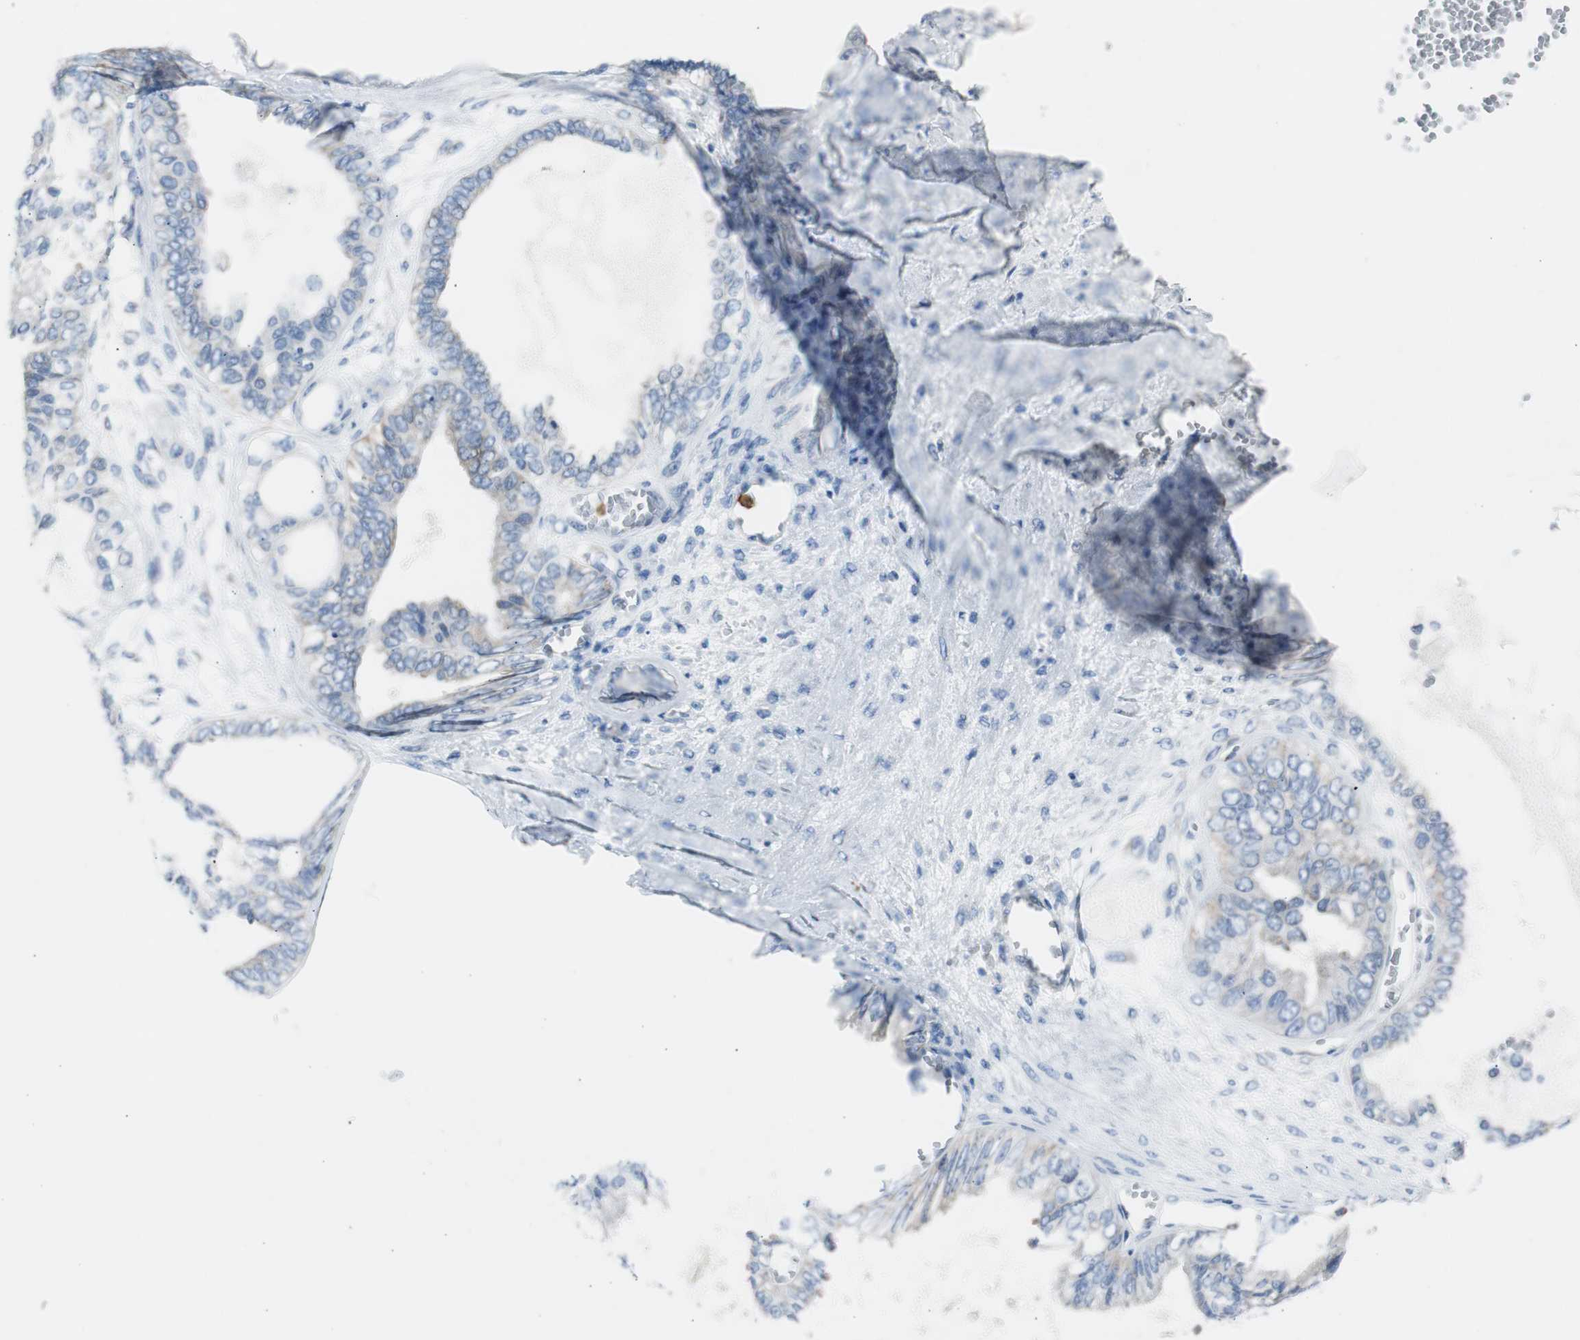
{"staining": {"intensity": "weak", "quantity": "25%-75%", "location": "cytoplasmic/membranous"}, "tissue": "ovarian cancer", "cell_type": "Tumor cells", "image_type": "cancer", "snomed": [{"axis": "morphology", "description": "Carcinoma, NOS"}, {"axis": "morphology", "description": "Carcinoma, endometroid"}, {"axis": "topography", "description": "Ovary"}], "caption": "Weak cytoplasmic/membranous protein positivity is seen in about 25%-75% of tumor cells in ovarian cancer.", "gene": "RPS12", "patient": {"sex": "female", "age": 50}}